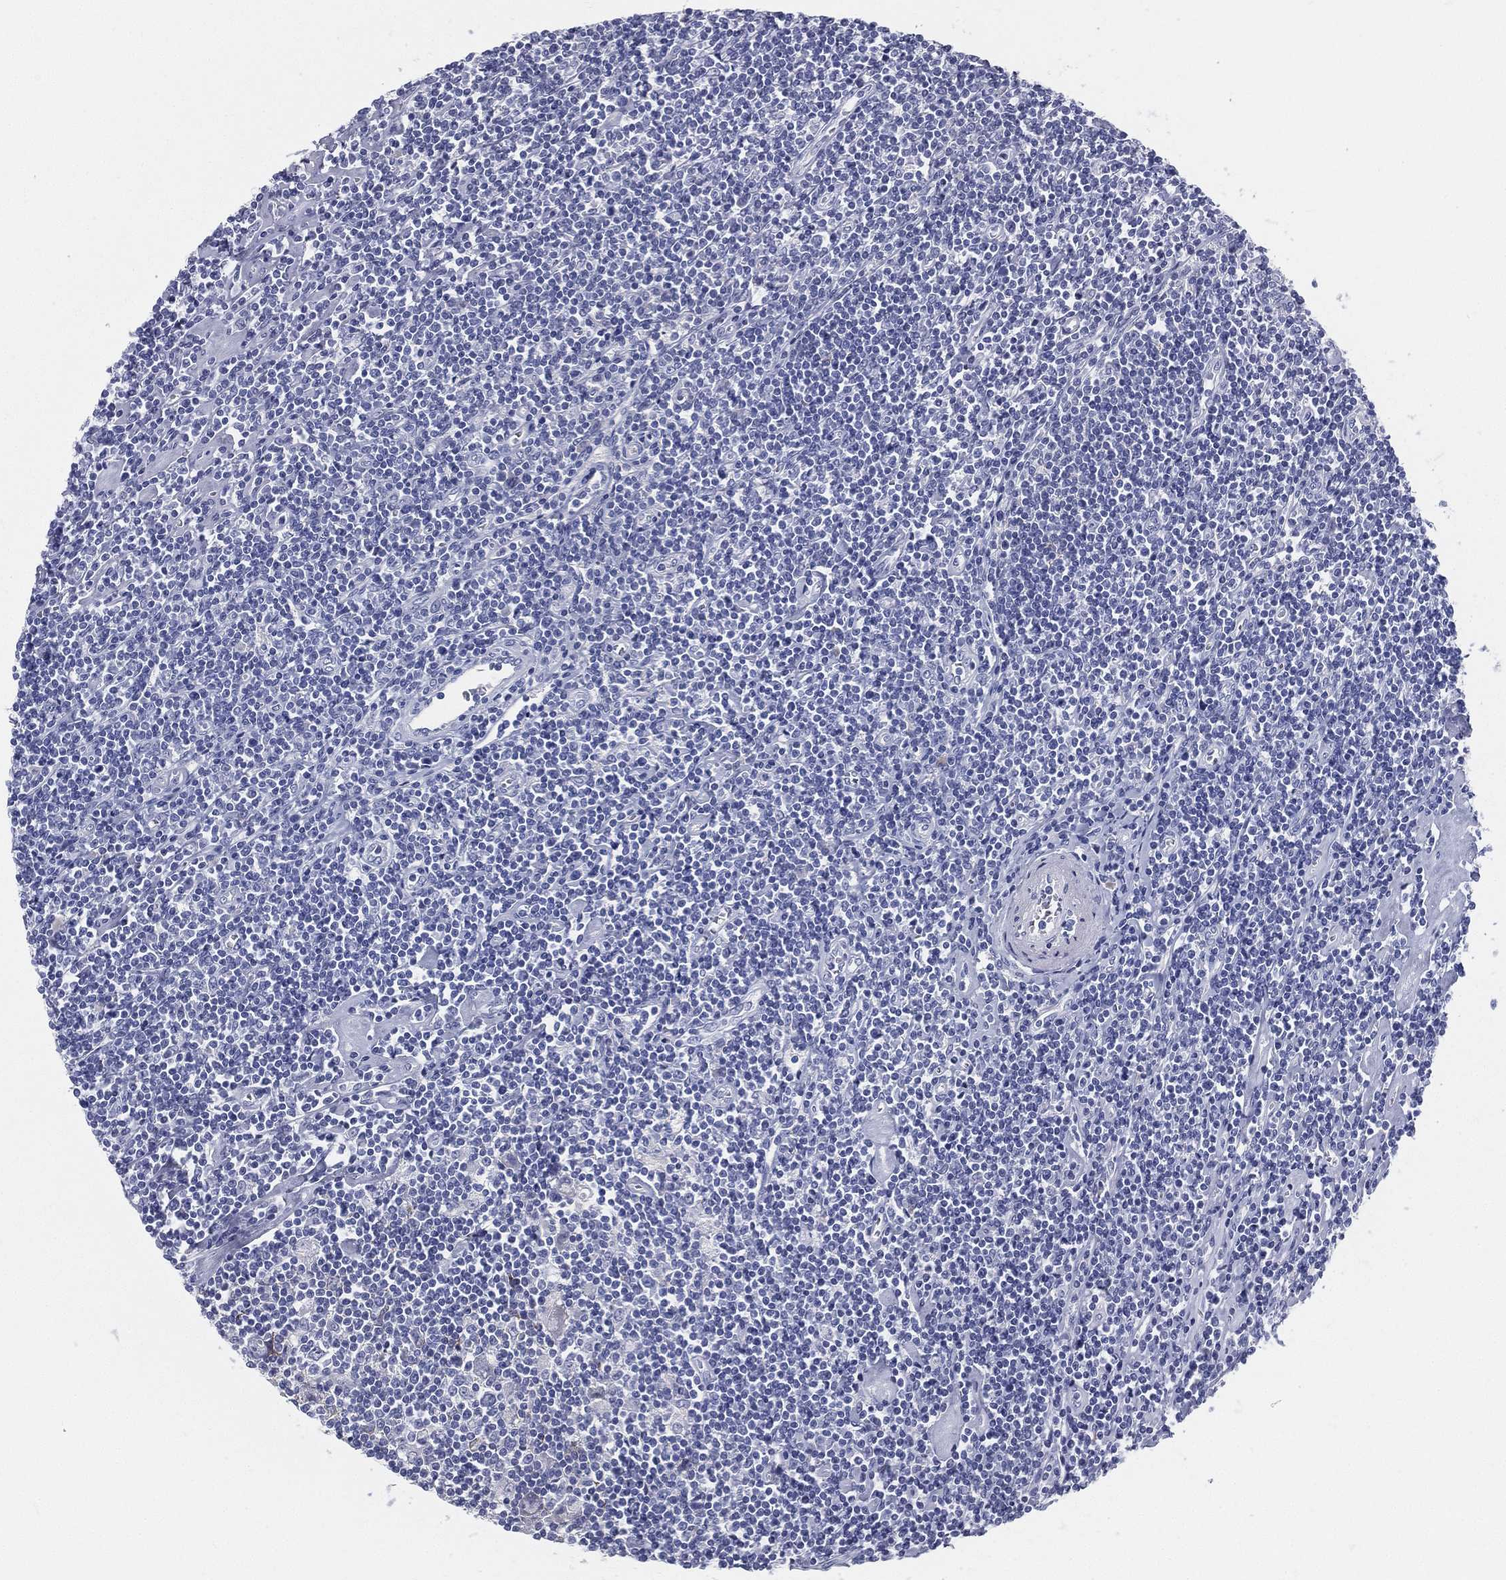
{"staining": {"intensity": "negative", "quantity": "none", "location": "none"}, "tissue": "lymphoma", "cell_type": "Tumor cells", "image_type": "cancer", "snomed": [{"axis": "morphology", "description": "Hodgkin's disease, NOS"}, {"axis": "topography", "description": "Lymph node"}], "caption": "Immunohistochemistry image of neoplastic tissue: Hodgkin's disease stained with DAB reveals no significant protein positivity in tumor cells.", "gene": "STS", "patient": {"sex": "male", "age": 40}}